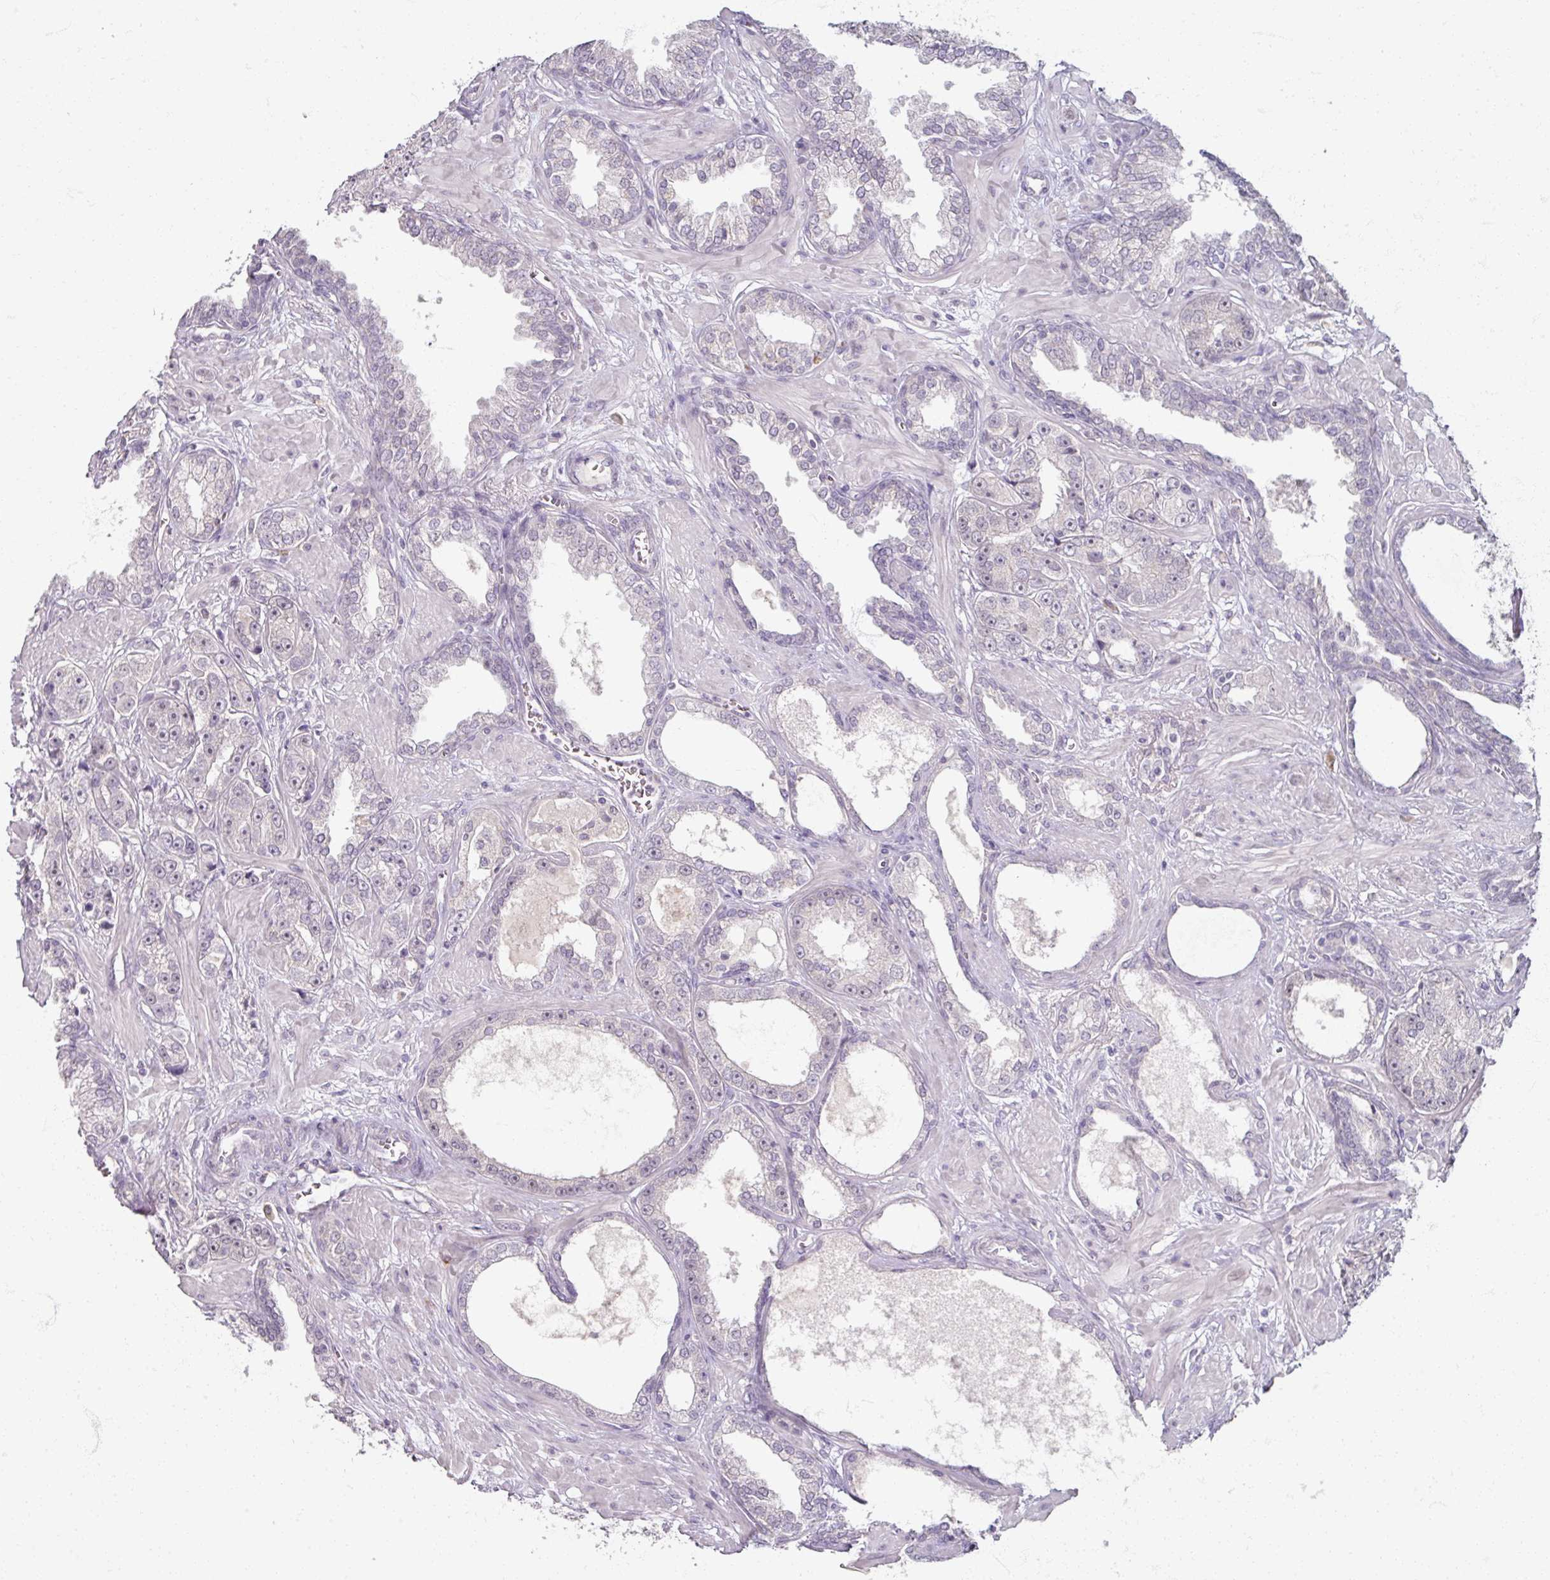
{"staining": {"intensity": "negative", "quantity": "none", "location": "none"}, "tissue": "prostate cancer", "cell_type": "Tumor cells", "image_type": "cancer", "snomed": [{"axis": "morphology", "description": "Adenocarcinoma, High grade"}, {"axis": "topography", "description": "Prostate"}], "caption": "High power microscopy histopathology image of an immunohistochemistry histopathology image of prostate cancer, revealing no significant expression in tumor cells.", "gene": "SOX11", "patient": {"sex": "male", "age": 71}}